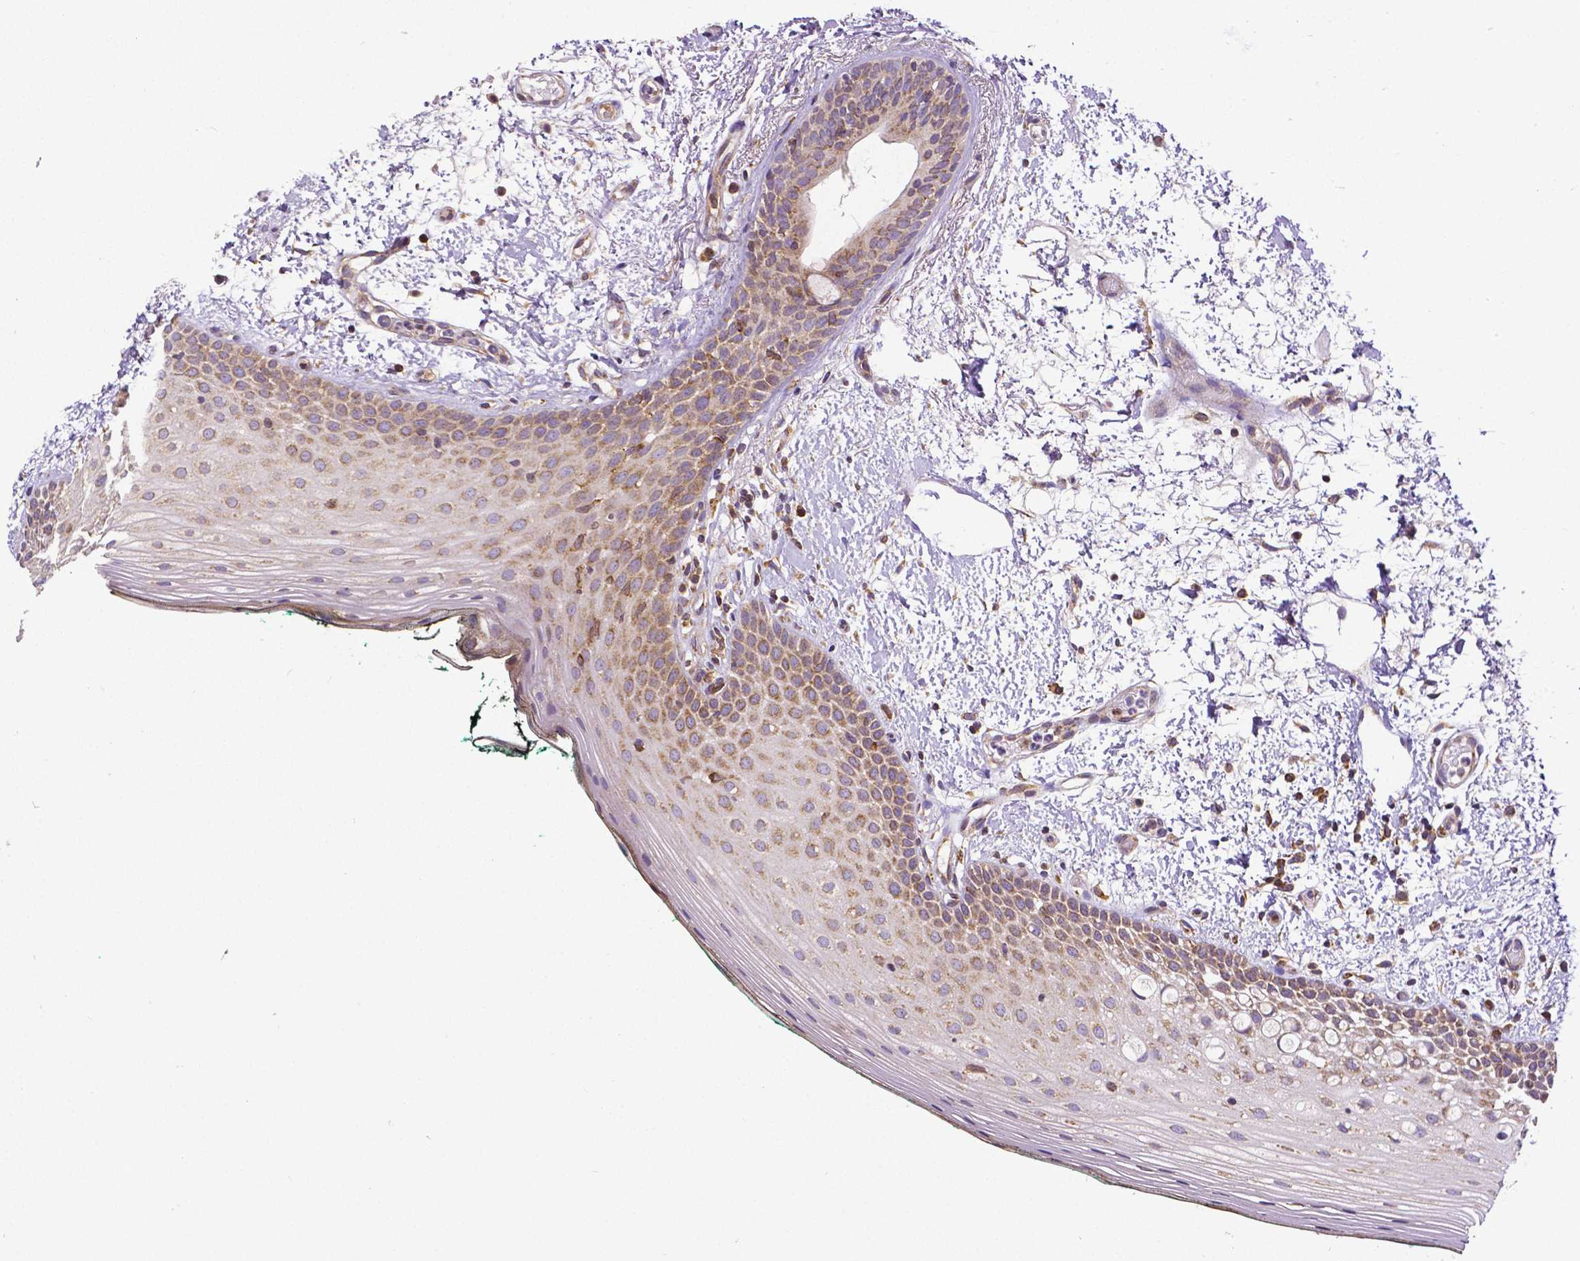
{"staining": {"intensity": "moderate", "quantity": "<25%", "location": "cytoplasmic/membranous"}, "tissue": "oral mucosa", "cell_type": "Squamous epithelial cells", "image_type": "normal", "snomed": [{"axis": "morphology", "description": "Normal tissue, NOS"}, {"axis": "topography", "description": "Oral tissue"}], "caption": "Immunohistochemical staining of normal oral mucosa shows <25% levels of moderate cytoplasmic/membranous protein staining in about <25% of squamous epithelial cells.", "gene": "MTDH", "patient": {"sex": "female", "age": 83}}